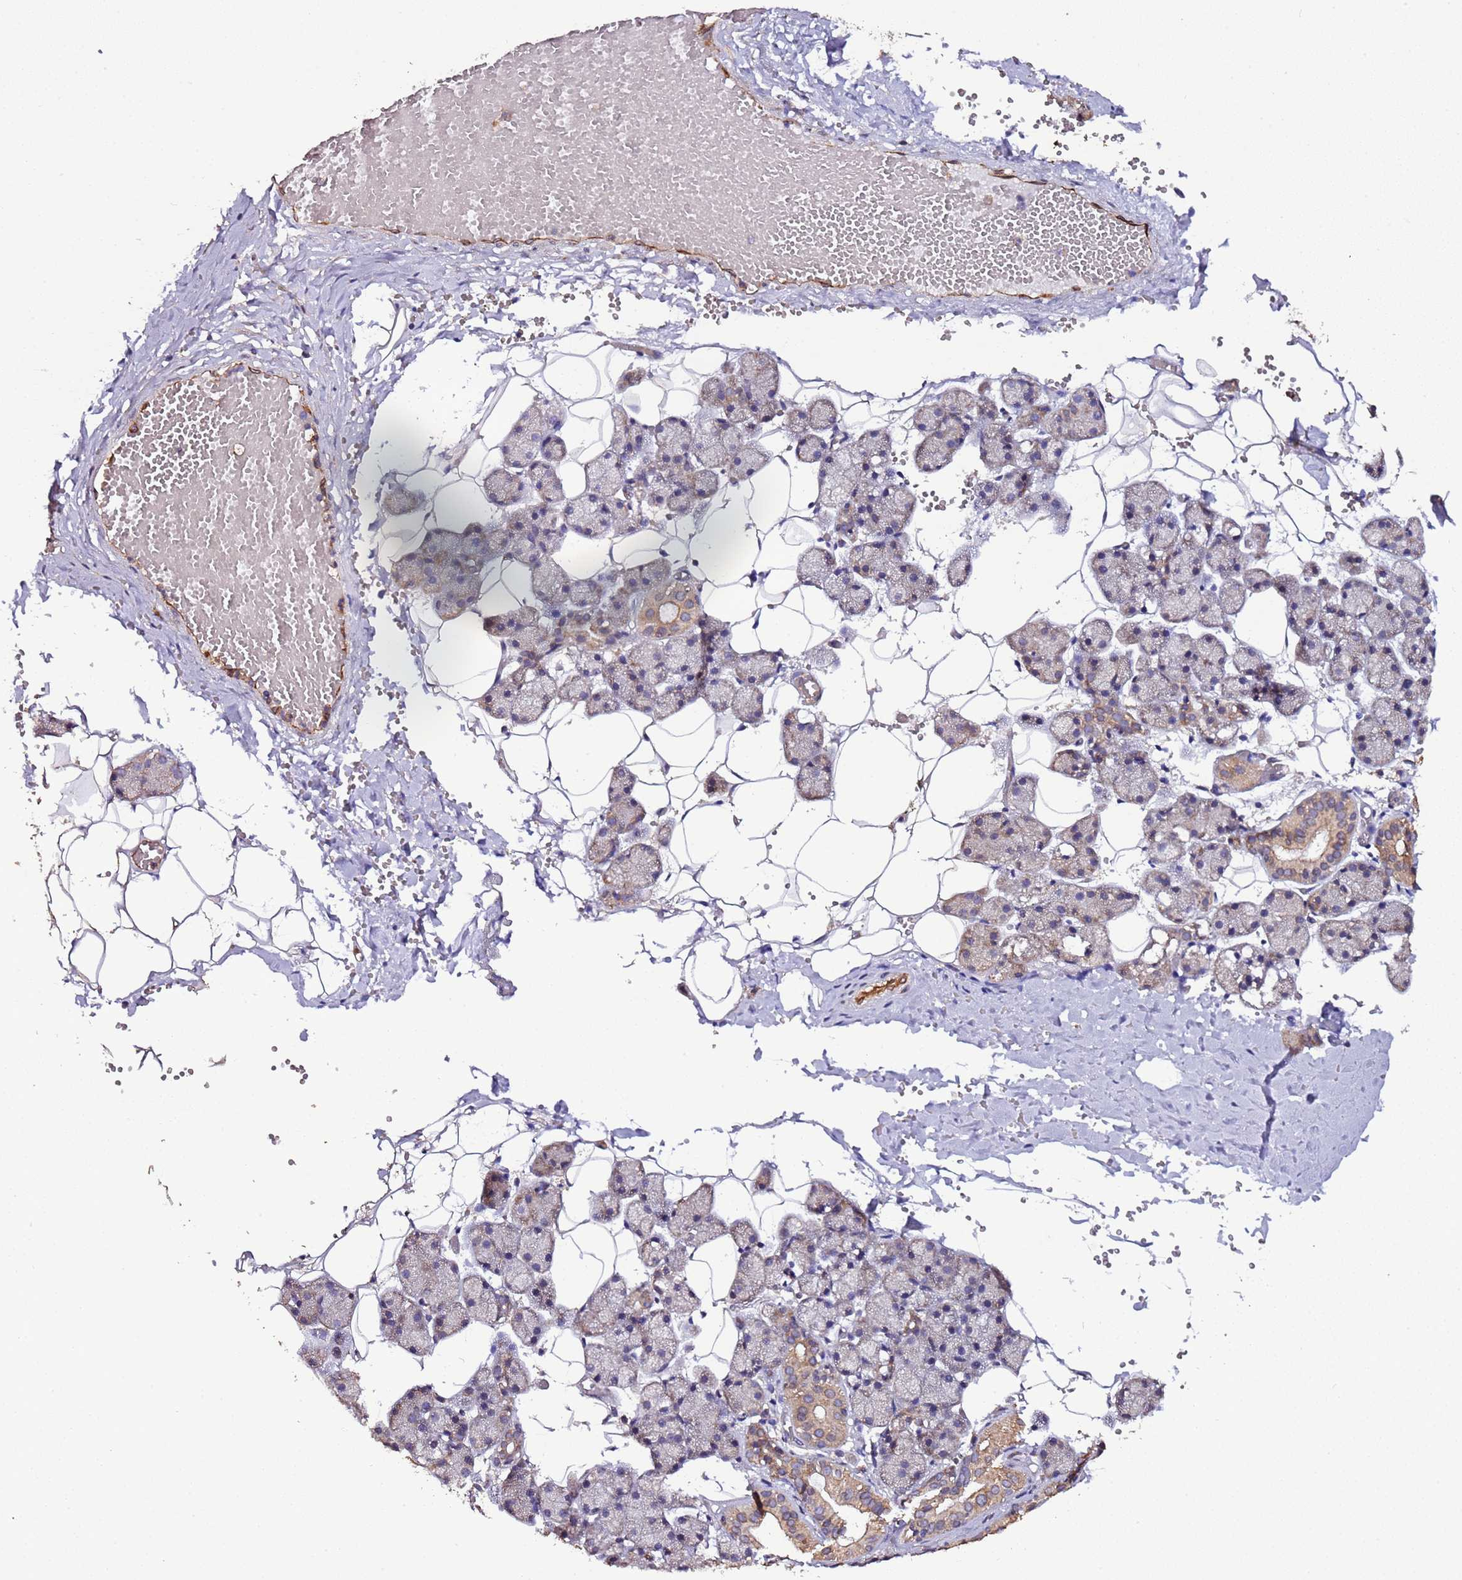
{"staining": {"intensity": "moderate", "quantity": "<25%", "location": "cytoplasmic/membranous"}, "tissue": "salivary gland", "cell_type": "Glandular cells", "image_type": "normal", "snomed": [{"axis": "morphology", "description": "Normal tissue, NOS"}, {"axis": "topography", "description": "Salivary gland"}], "caption": "Immunohistochemical staining of benign human salivary gland exhibits low levels of moderate cytoplasmic/membranous positivity in approximately <25% of glandular cells.", "gene": "SLC41A3", "patient": {"sex": "female", "age": 33}}